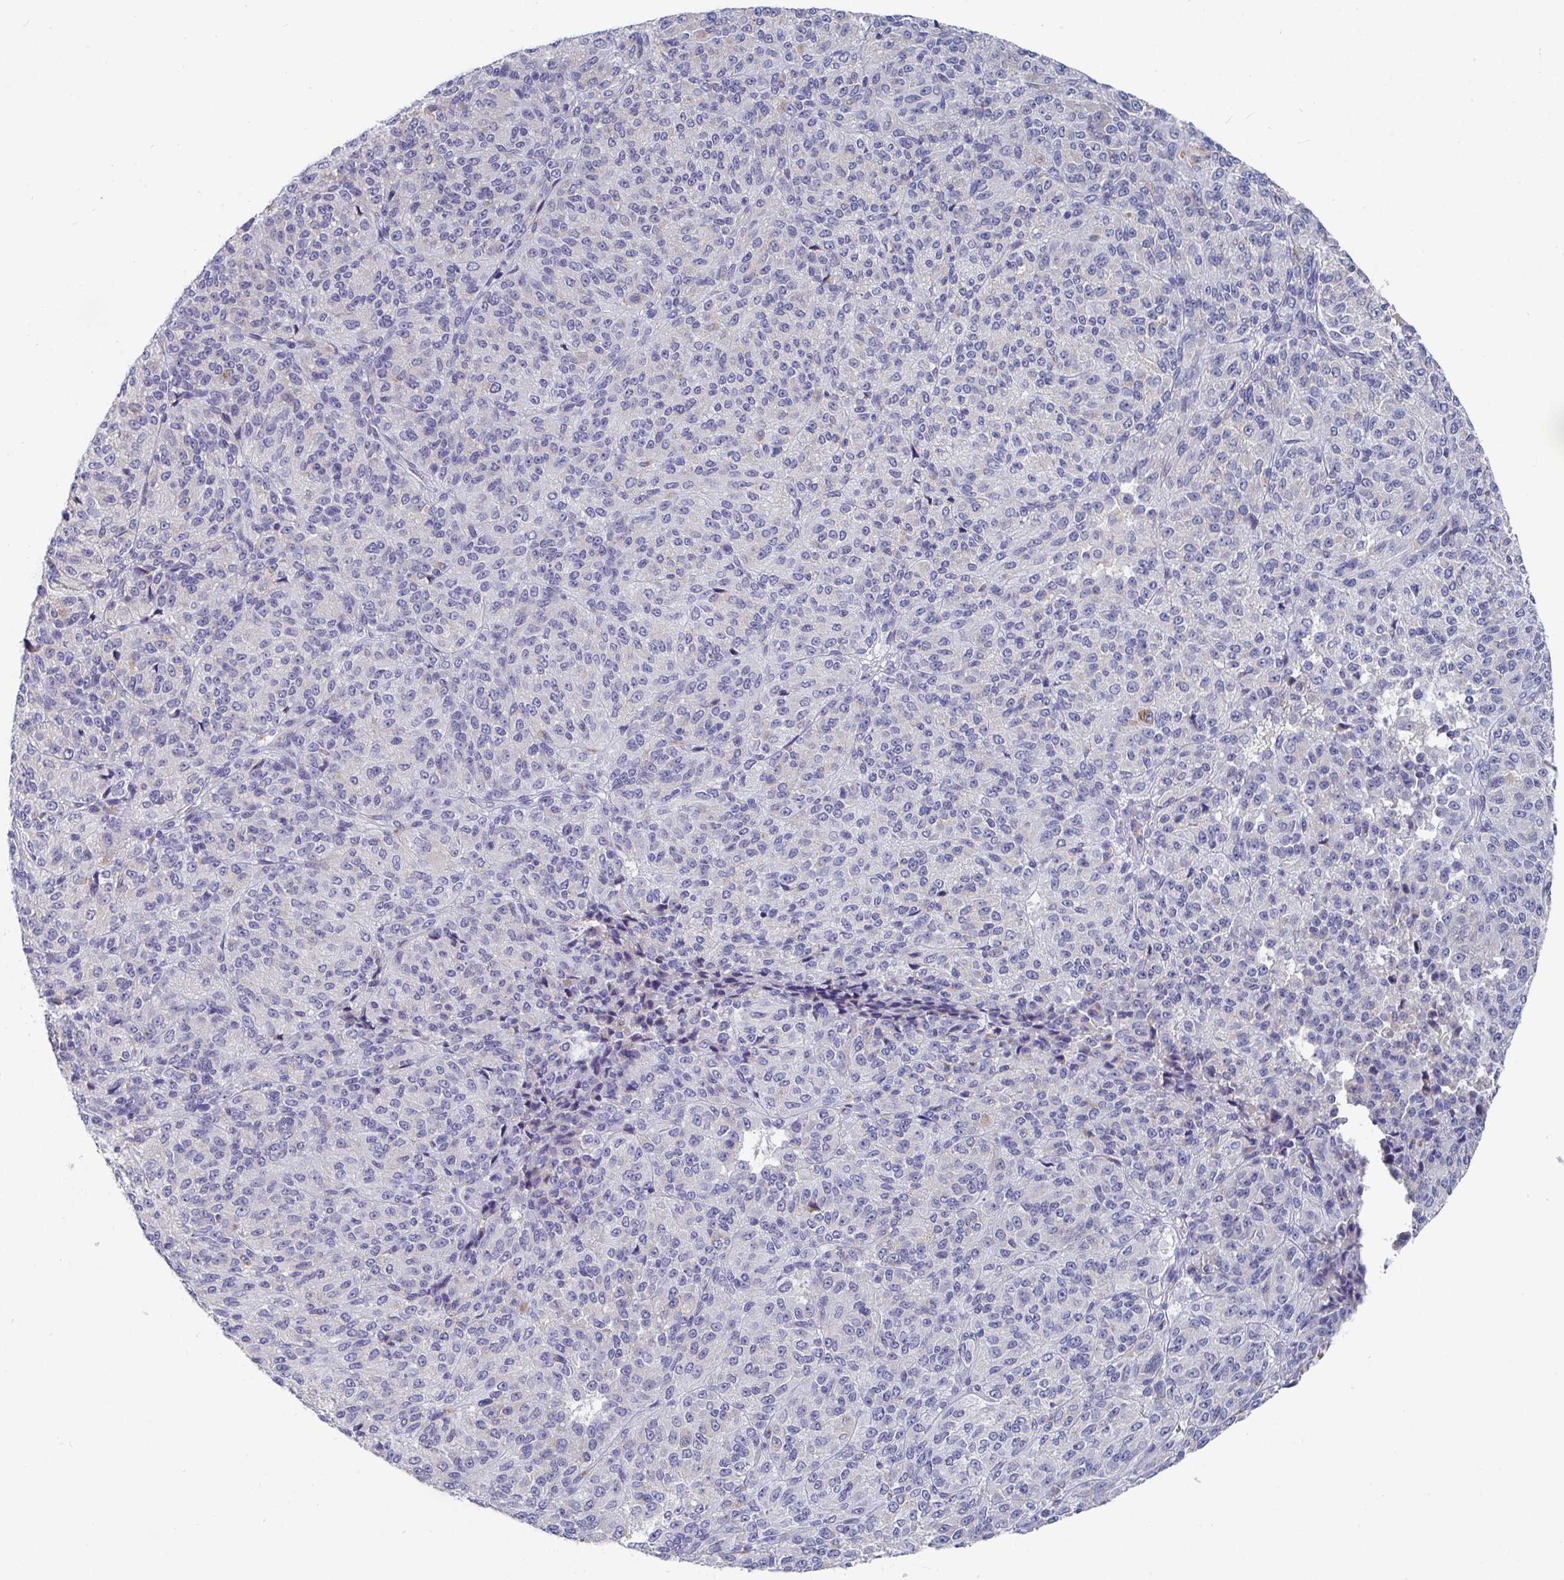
{"staining": {"intensity": "negative", "quantity": "none", "location": "none"}, "tissue": "melanoma", "cell_type": "Tumor cells", "image_type": "cancer", "snomed": [{"axis": "morphology", "description": "Malignant melanoma, Metastatic site"}, {"axis": "topography", "description": "Brain"}], "caption": "Protein analysis of melanoma demonstrates no significant expression in tumor cells.", "gene": "TAS2R39", "patient": {"sex": "female", "age": 56}}